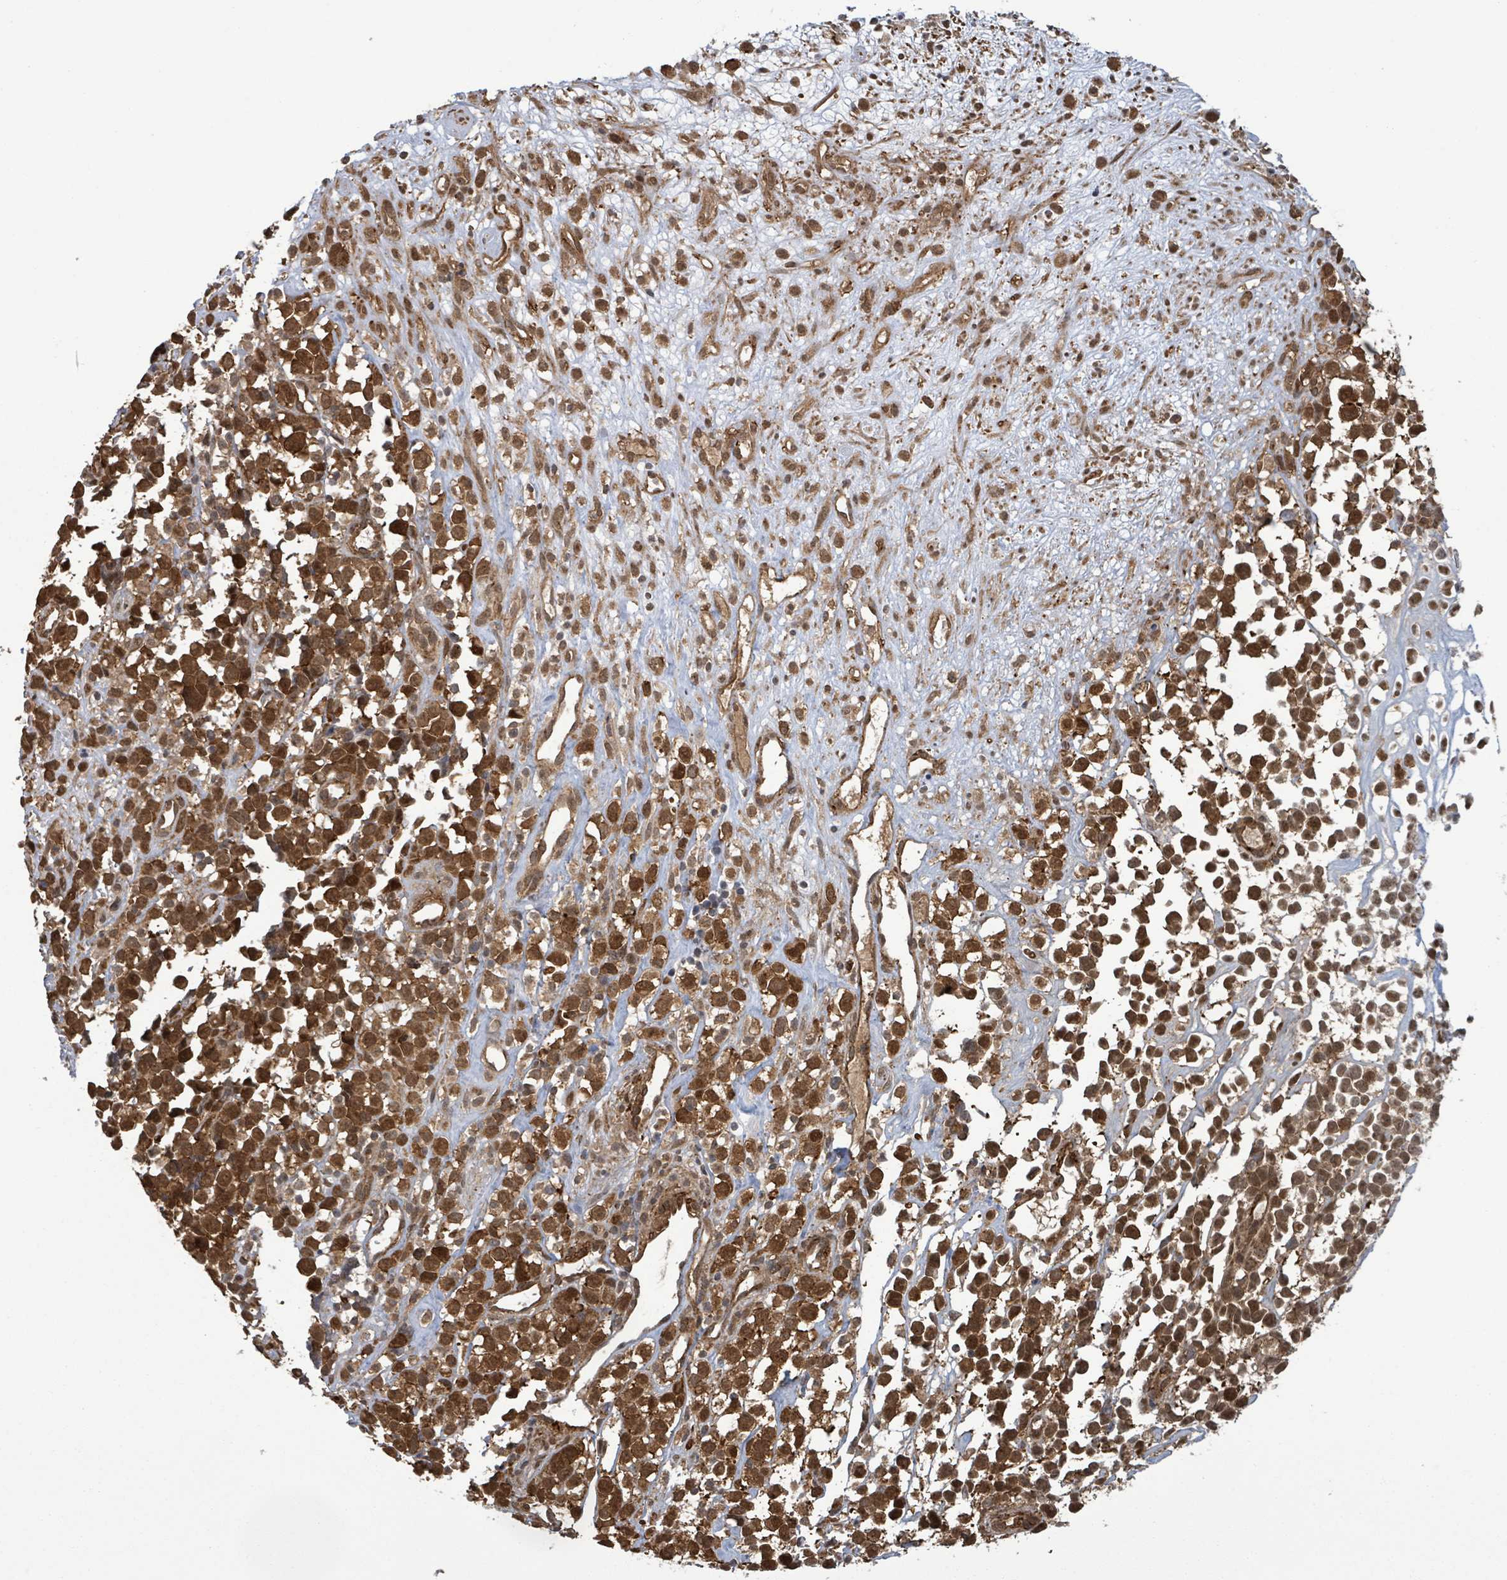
{"staining": {"intensity": "strong", "quantity": ">75%", "location": "cytoplasmic/membranous,nuclear"}, "tissue": "melanoma", "cell_type": "Tumor cells", "image_type": "cancer", "snomed": [{"axis": "morphology", "description": "Malignant melanoma, NOS"}, {"axis": "topography", "description": "Nose, NOS"}], "caption": "There is high levels of strong cytoplasmic/membranous and nuclear staining in tumor cells of malignant melanoma, as demonstrated by immunohistochemical staining (brown color).", "gene": "KLC1", "patient": {"sex": "female", "age": 48}}